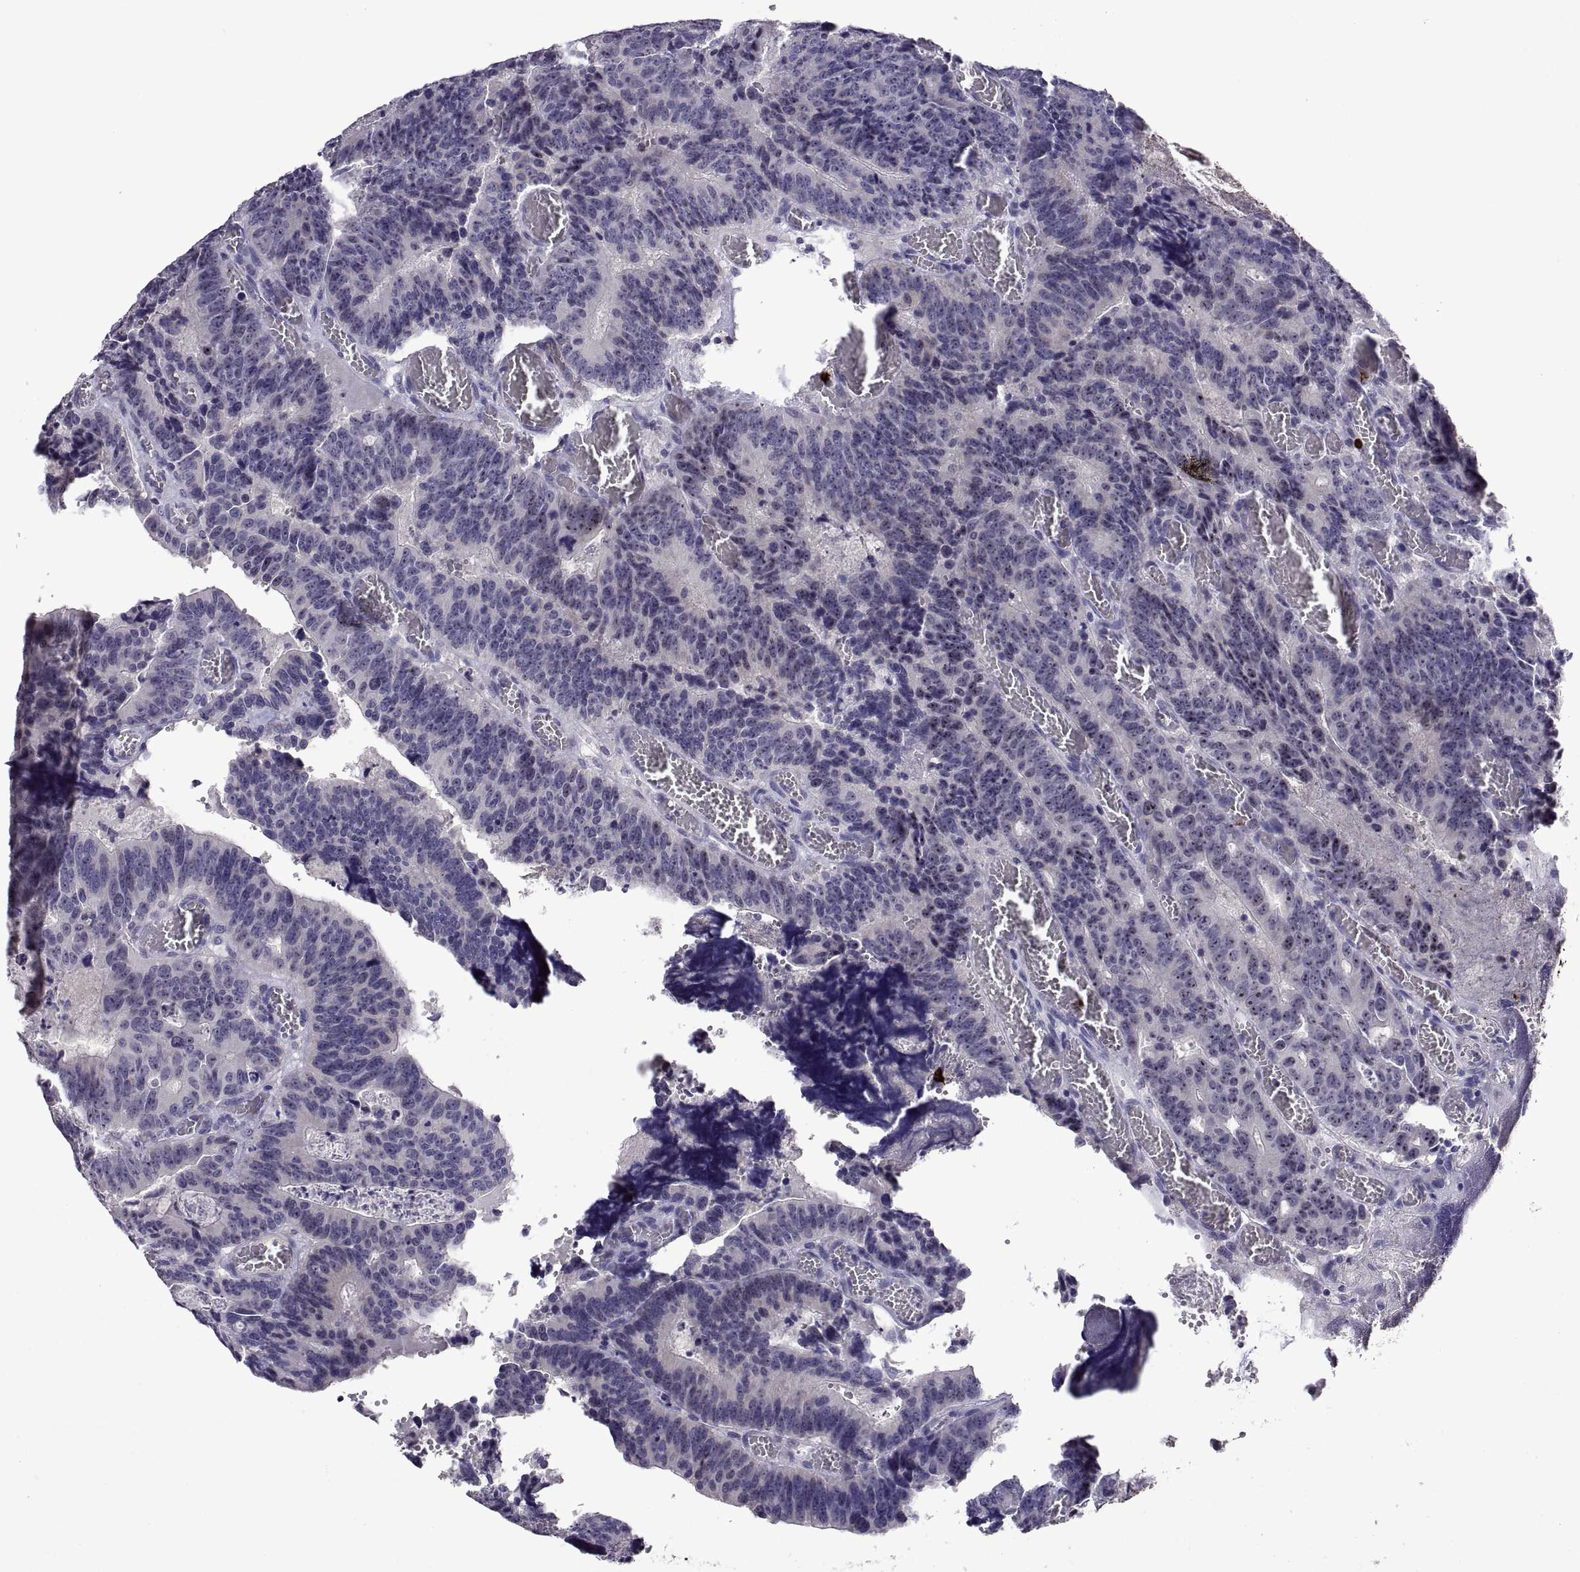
{"staining": {"intensity": "negative", "quantity": "none", "location": "none"}, "tissue": "colorectal cancer", "cell_type": "Tumor cells", "image_type": "cancer", "snomed": [{"axis": "morphology", "description": "Adenocarcinoma, NOS"}, {"axis": "topography", "description": "Colon"}], "caption": "The micrograph demonstrates no significant staining in tumor cells of colorectal cancer. The staining is performed using DAB (3,3'-diaminobenzidine) brown chromogen with nuclei counter-stained in using hematoxylin.", "gene": "MS4A1", "patient": {"sex": "female", "age": 82}}